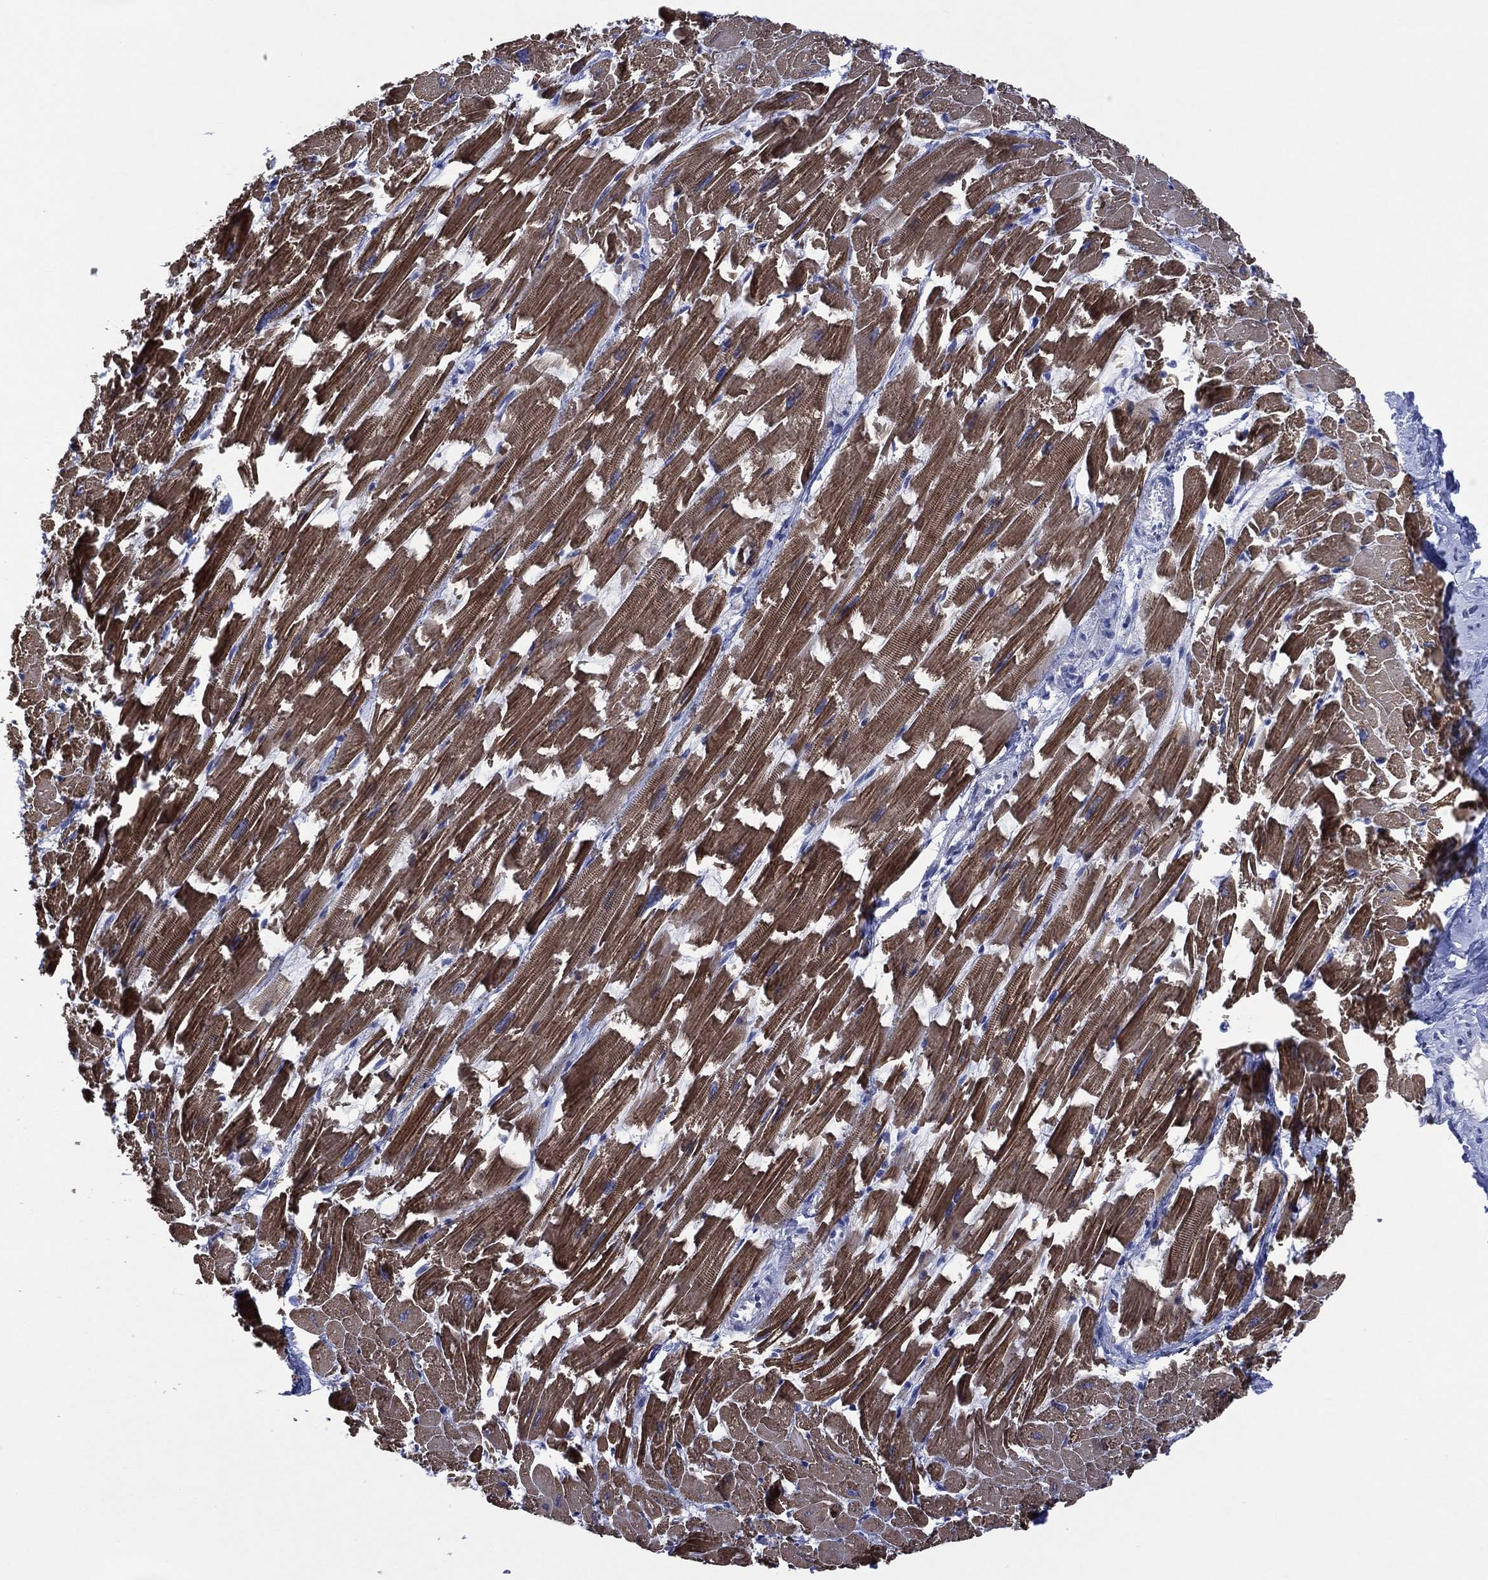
{"staining": {"intensity": "strong", "quantity": "25%-75%", "location": "cytoplasmic/membranous"}, "tissue": "heart muscle", "cell_type": "Cardiomyocytes", "image_type": "normal", "snomed": [{"axis": "morphology", "description": "Normal tissue, NOS"}, {"axis": "topography", "description": "Heart"}], "caption": "Human heart muscle stained with a brown dye shows strong cytoplasmic/membranous positive positivity in approximately 25%-75% of cardiomyocytes.", "gene": "ASB10", "patient": {"sex": "female", "age": 64}}